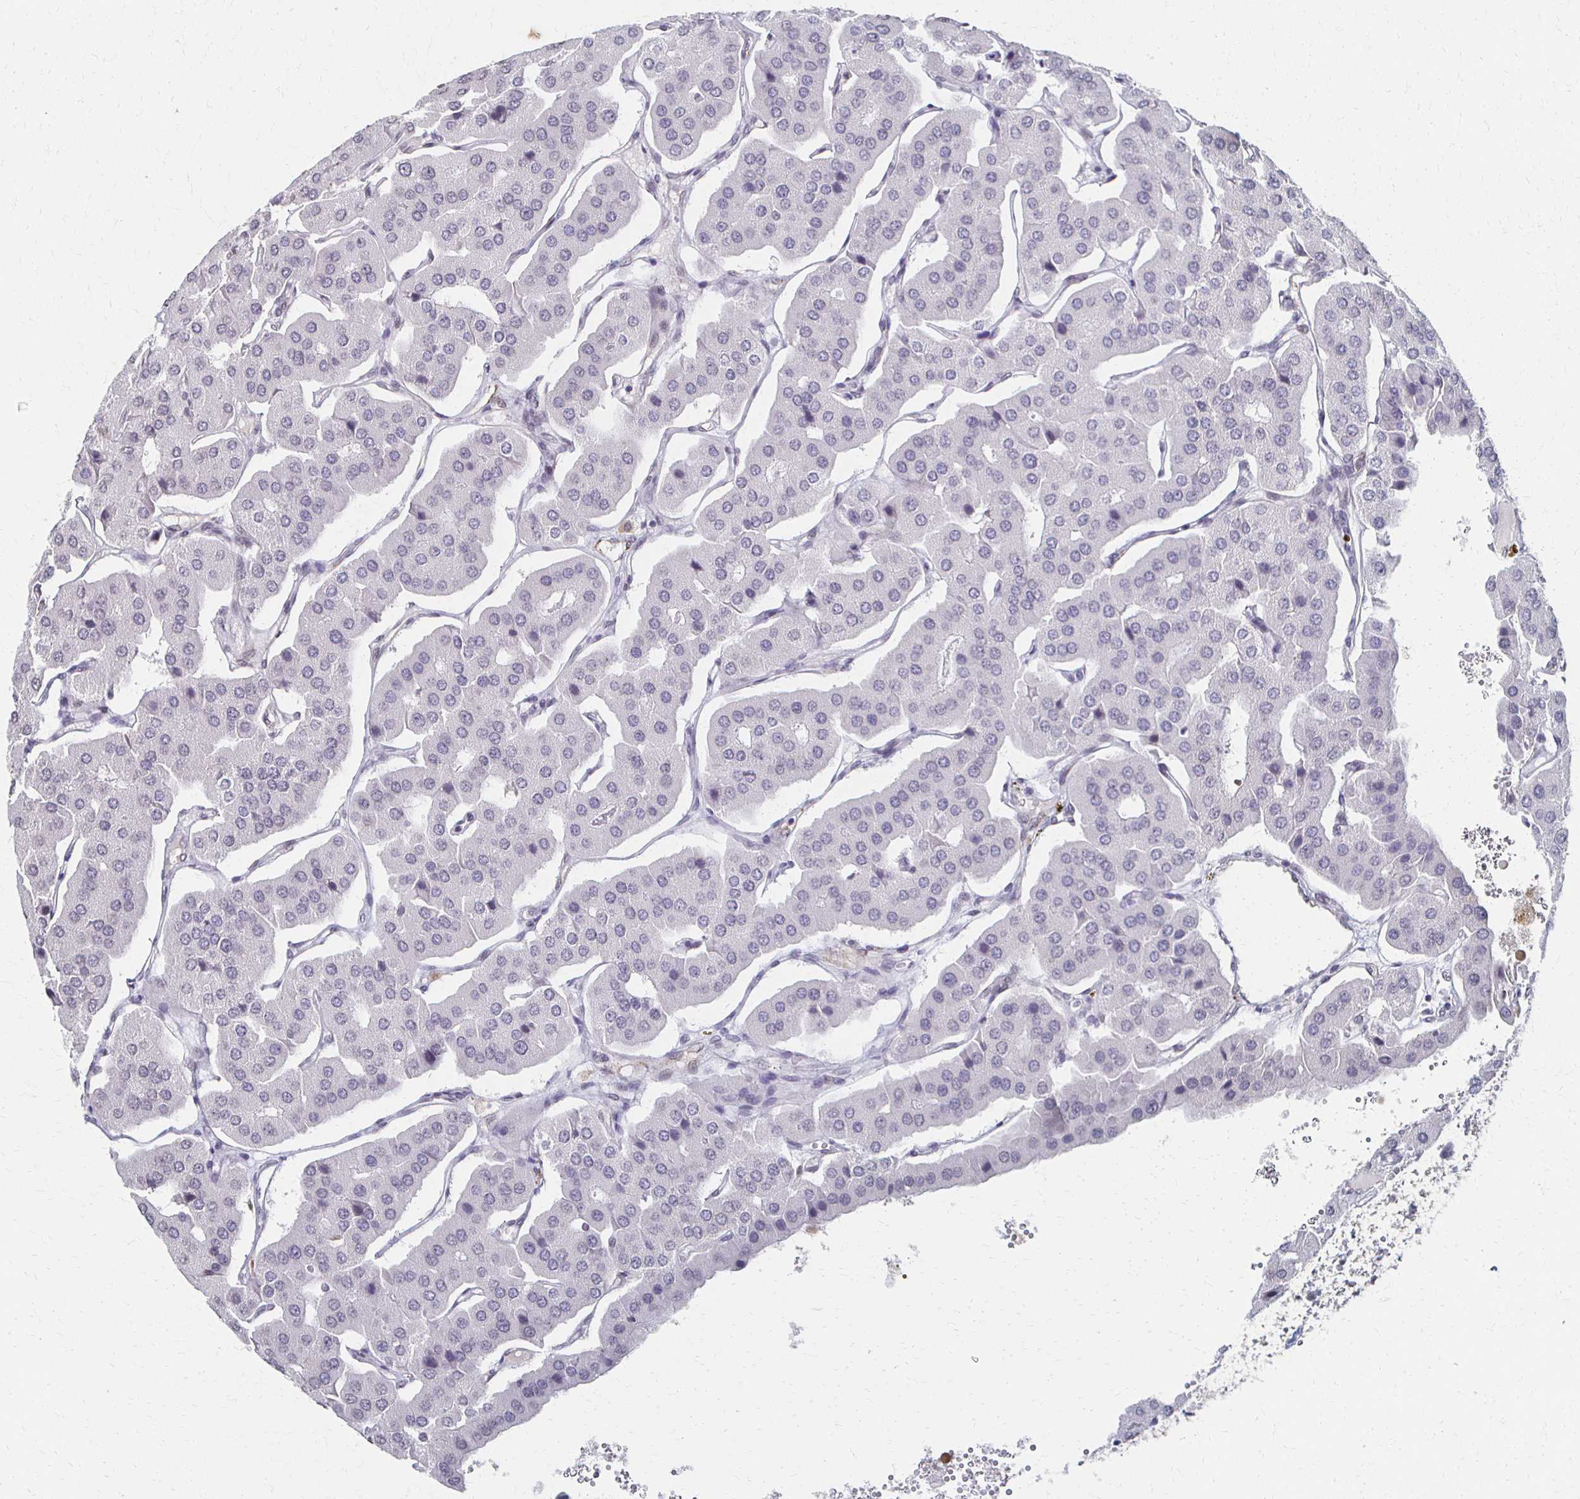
{"staining": {"intensity": "negative", "quantity": "none", "location": "none"}, "tissue": "parathyroid gland", "cell_type": "Glandular cells", "image_type": "normal", "snomed": [{"axis": "morphology", "description": "Normal tissue, NOS"}, {"axis": "morphology", "description": "Adenoma, NOS"}, {"axis": "topography", "description": "Parathyroid gland"}], "caption": "Immunohistochemistry (IHC) image of normal parathyroid gland: human parathyroid gland stained with DAB exhibits no significant protein staining in glandular cells. Nuclei are stained in blue.", "gene": "DAB1", "patient": {"sex": "female", "age": 86}}